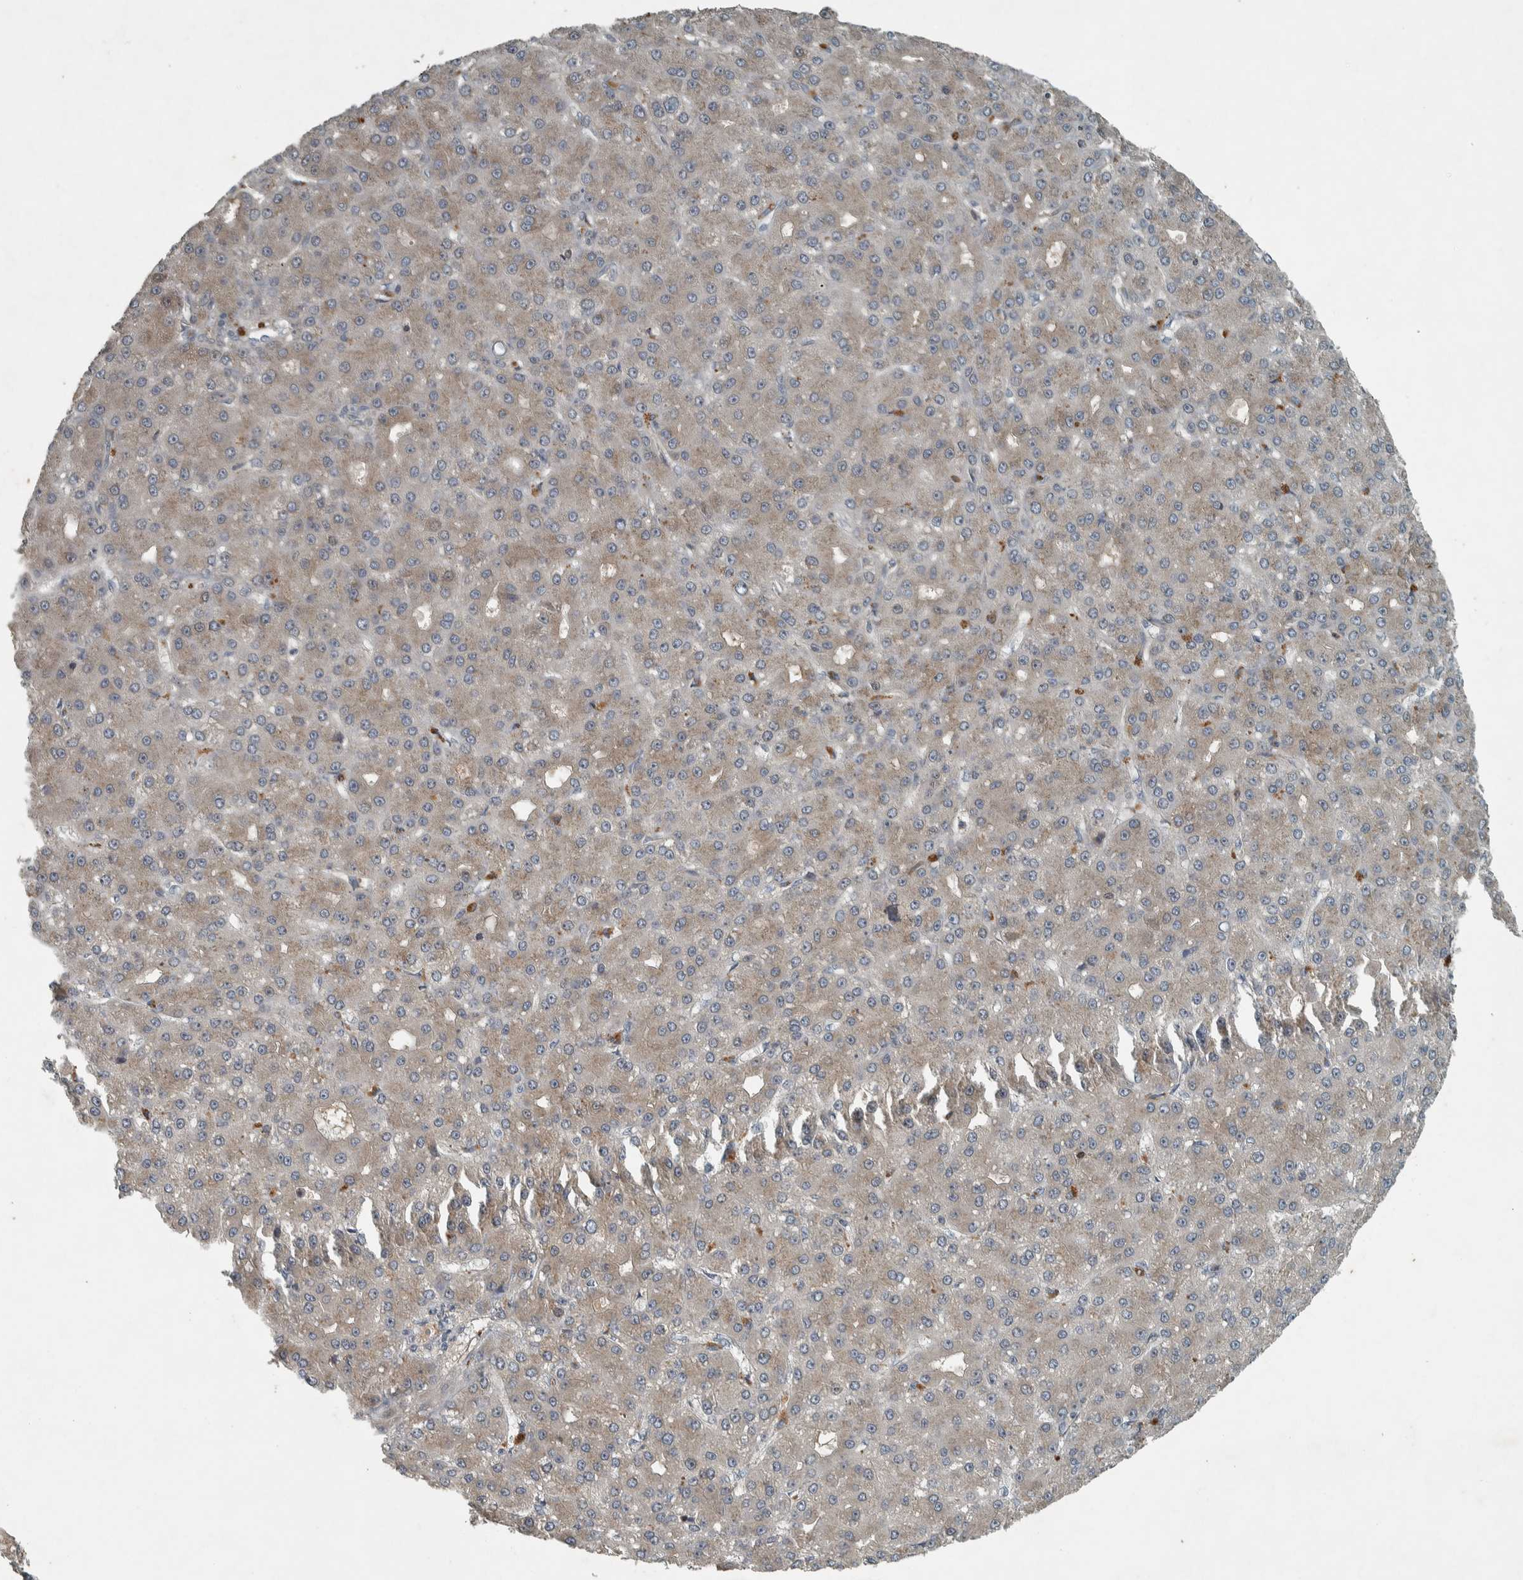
{"staining": {"intensity": "weak", "quantity": "25%-75%", "location": "cytoplasmic/membranous"}, "tissue": "liver cancer", "cell_type": "Tumor cells", "image_type": "cancer", "snomed": [{"axis": "morphology", "description": "Carcinoma, Hepatocellular, NOS"}, {"axis": "topography", "description": "Liver"}], "caption": "An image of human liver cancer stained for a protein shows weak cytoplasmic/membranous brown staining in tumor cells.", "gene": "CLCN2", "patient": {"sex": "male", "age": 67}}